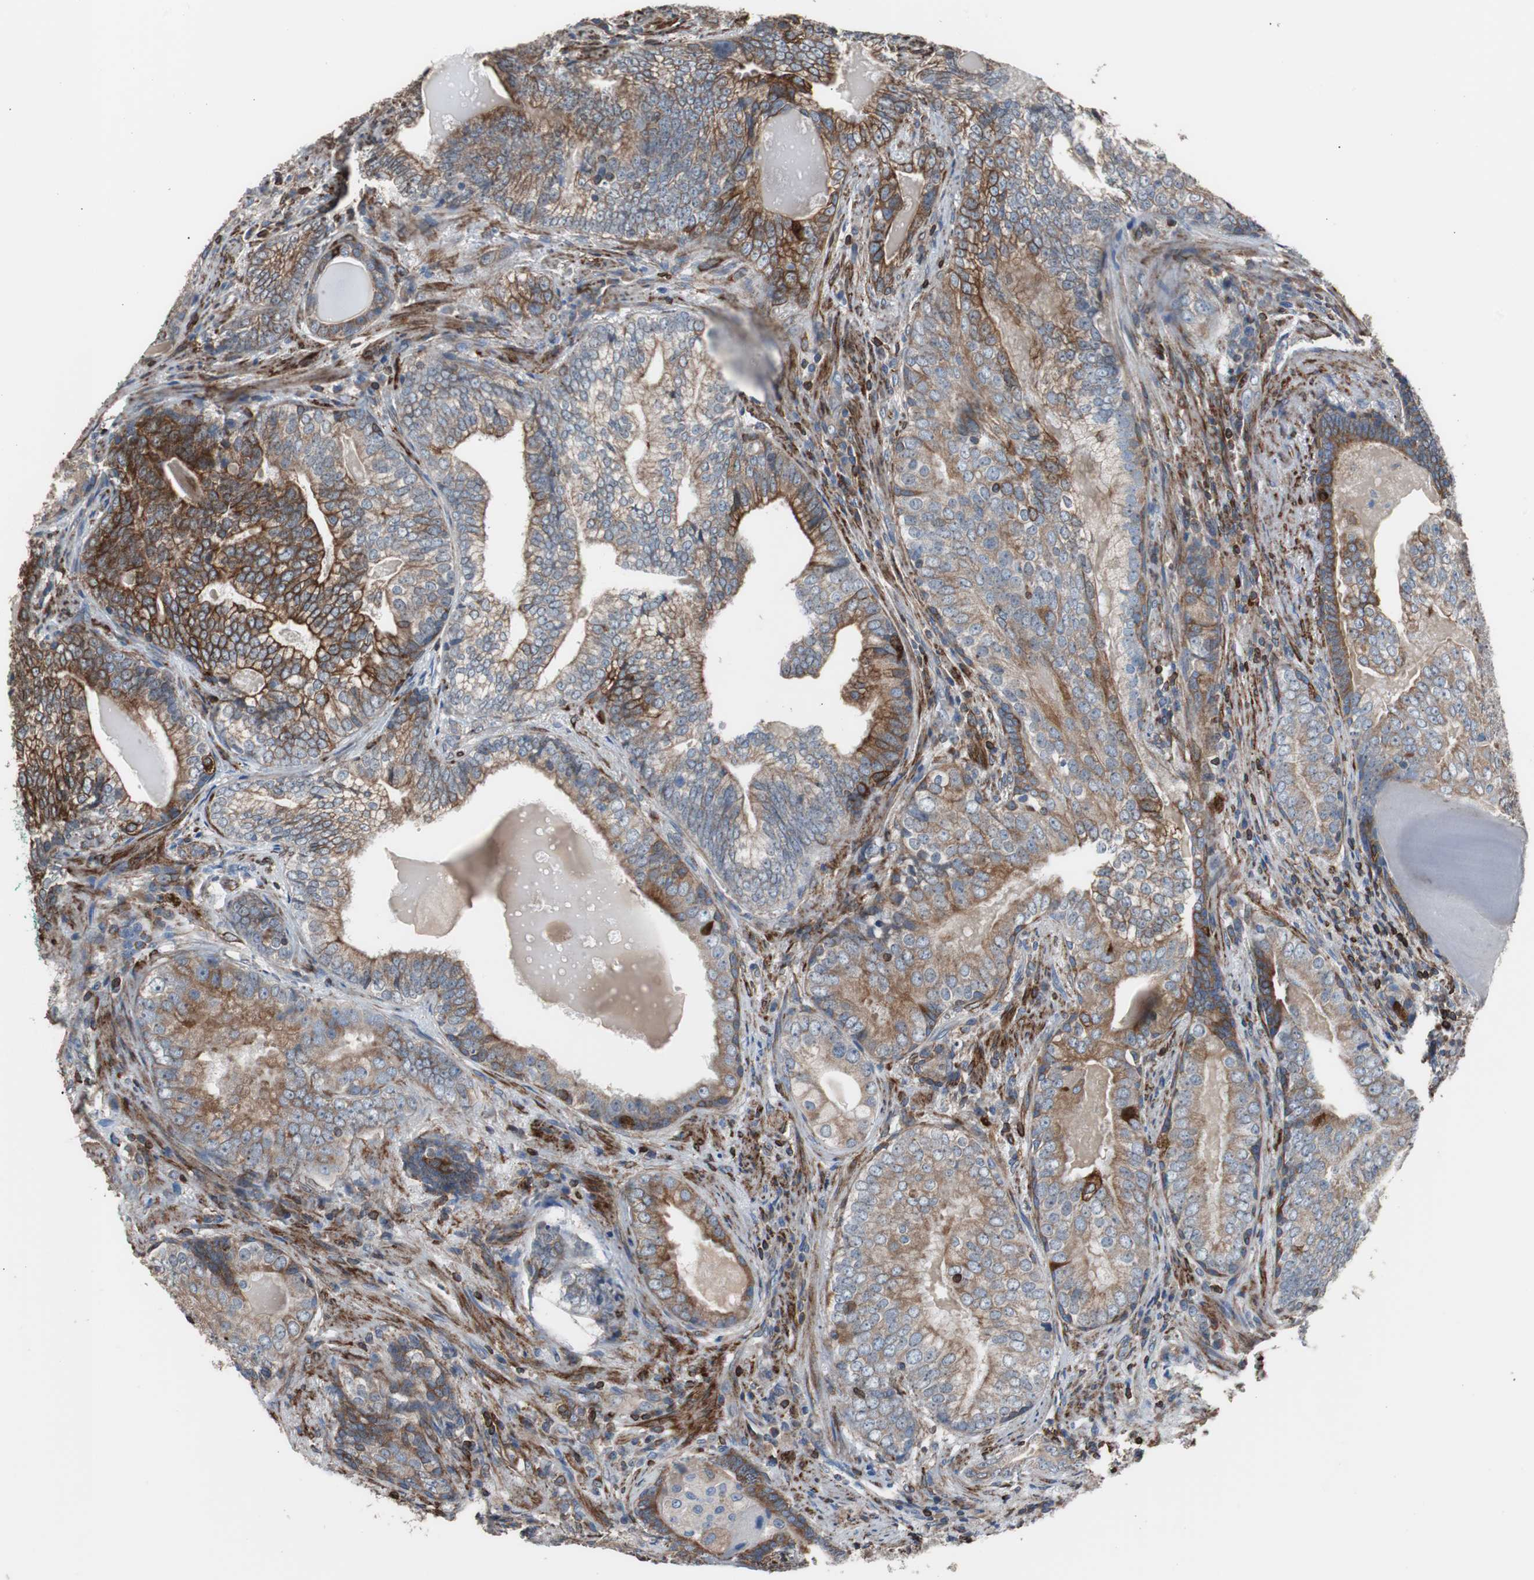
{"staining": {"intensity": "strong", "quantity": ">75%", "location": "cytoplasmic/membranous"}, "tissue": "prostate cancer", "cell_type": "Tumor cells", "image_type": "cancer", "snomed": [{"axis": "morphology", "description": "Adenocarcinoma, High grade"}, {"axis": "topography", "description": "Prostate"}], "caption": "This is an image of immunohistochemistry staining of prostate cancer (adenocarcinoma (high-grade)), which shows strong staining in the cytoplasmic/membranous of tumor cells.", "gene": "PBXIP1", "patient": {"sex": "male", "age": 66}}